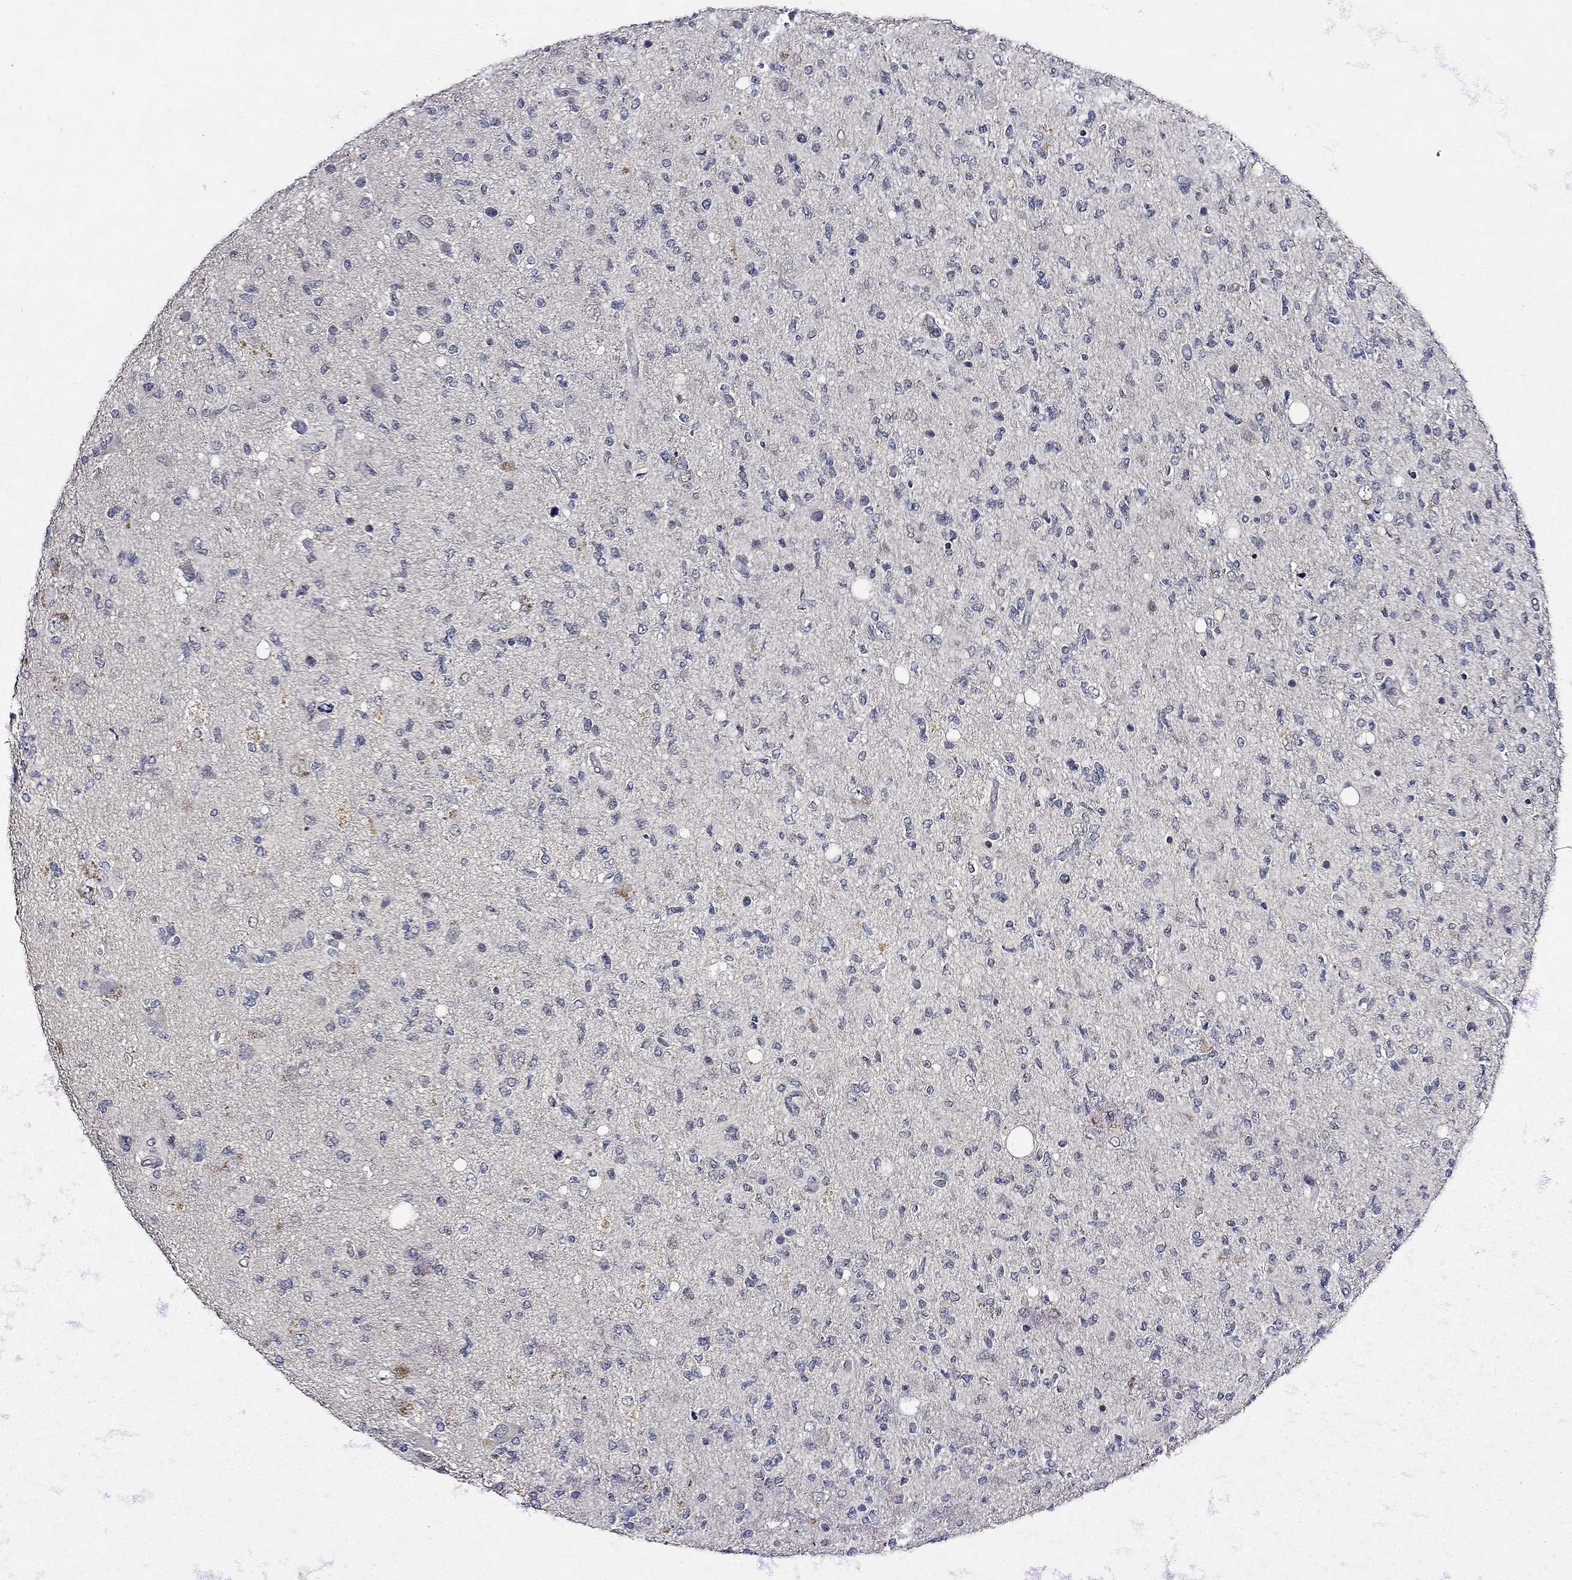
{"staining": {"intensity": "negative", "quantity": "none", "location": "none"}, "tissue": "glioma", "cell_type": "Tumor cells", "image_type": "cancer", "snomed": [{"axis": "morphology", "description": "Glioma, malignant, High grade"}, {"axis": "topography", "description": "Cerebral cortex"}], "caption": "Immunohistochemical staining of human malignant high-grade glioma exhibits no significant positivity in tumor cells. The staining is performed using DAB (3,3'-diaminobenzidine) brown chromogen with nuclei counter-stained in using hematoxylin.", "gene": "ESR2", "patient": {"sex": "male", "age": 70}}